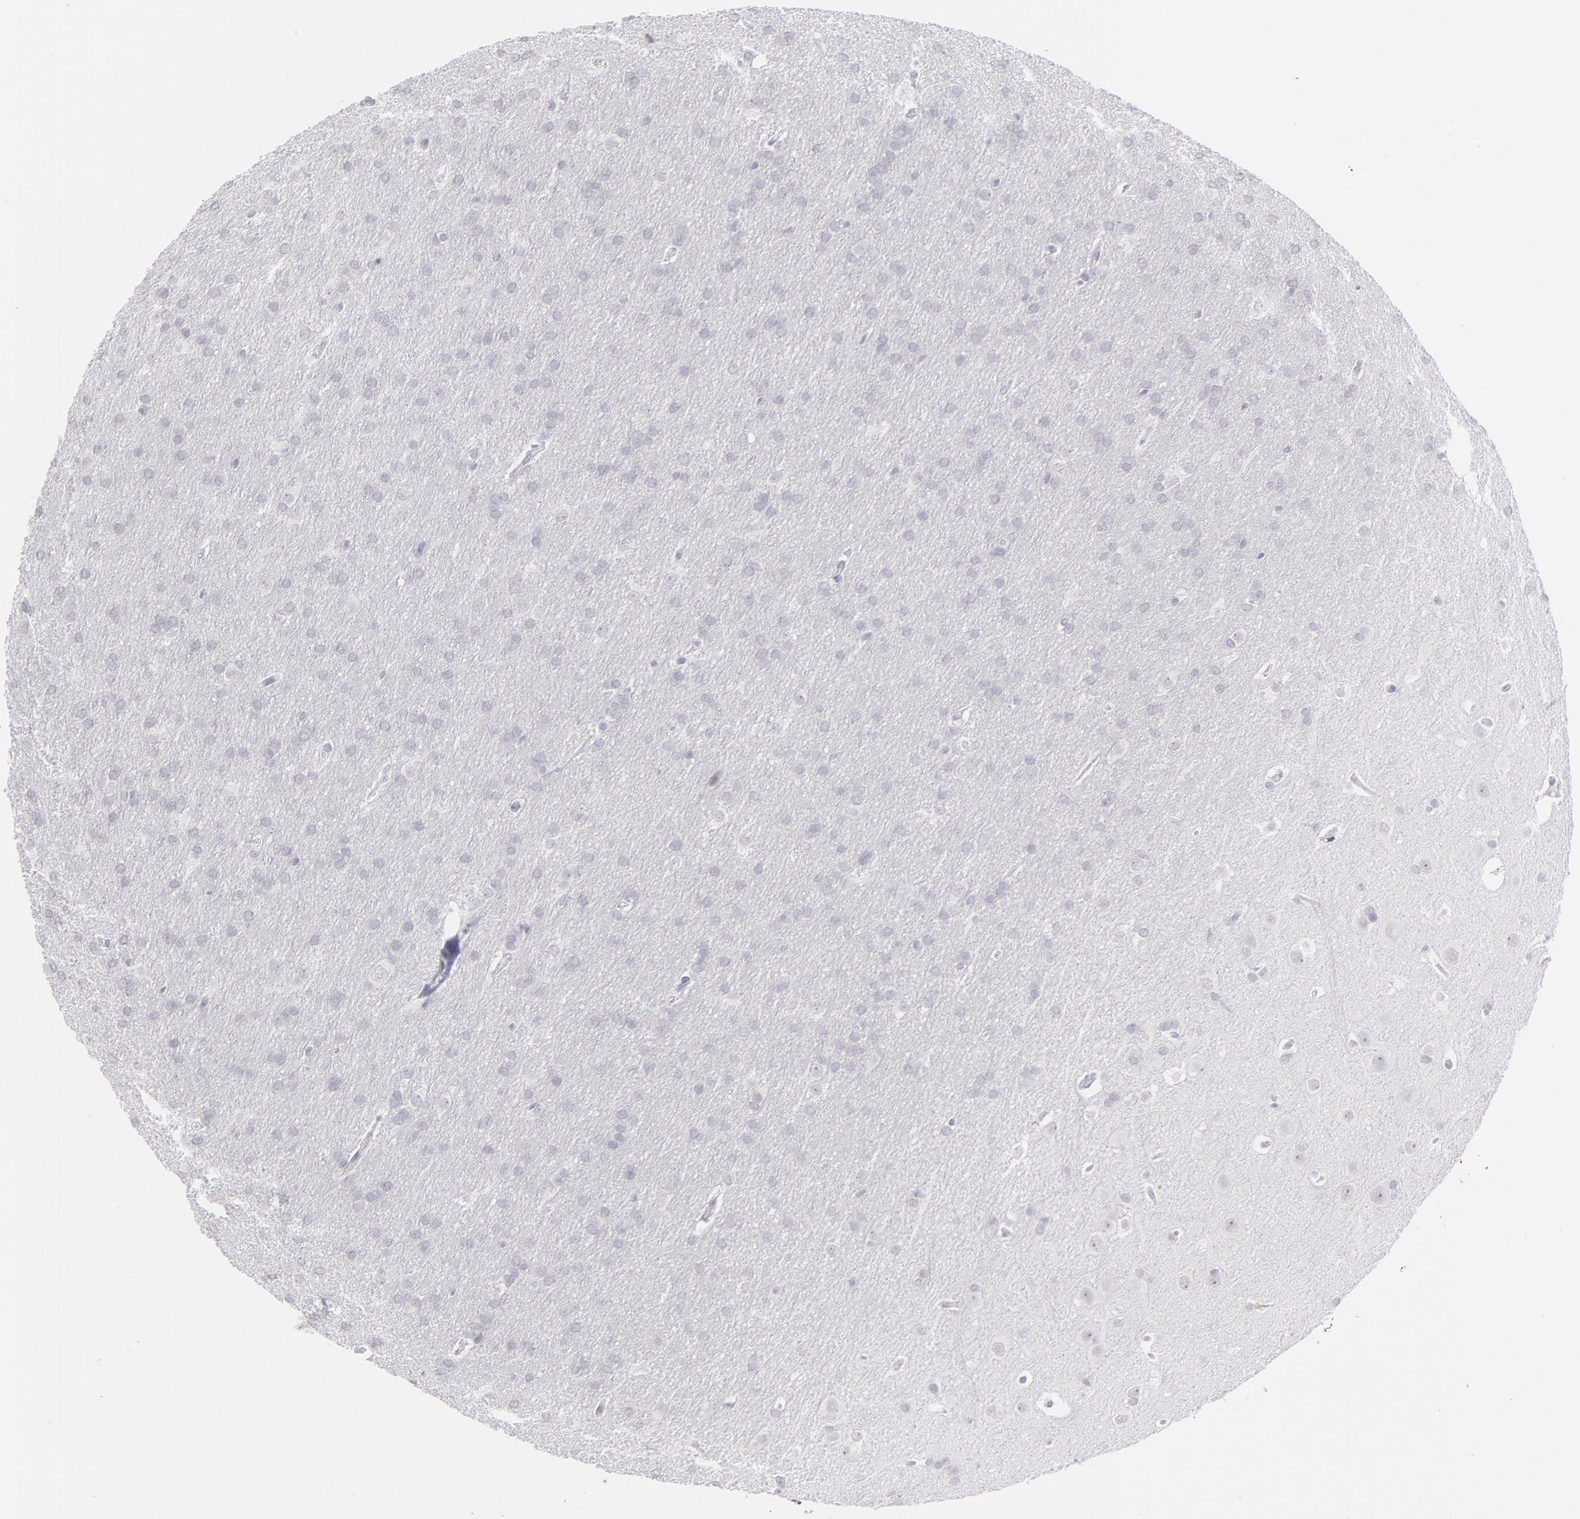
{"staining": {"intensity": "negative", "quantity": "none", "location": "none"}, "tissue": "glioma", "cell_type": "Tumor cells", "image_type": "cancer", "snomed": [{"axis": "morphology", "description": "Glioma, malignant, Low grade"}, {"axis": "topography", "description": "Brain"}], "caption": "Glioma was stained to show a protein in brown. There is no significant staining in tumor cells. (Brightfield microscopy of DAB (3,3'-diaminobenzidine) immunohistochemistry (IHC) at high magnification).", "gene": "LTB4R", "patient": {"sex": "female", "age": 32}}